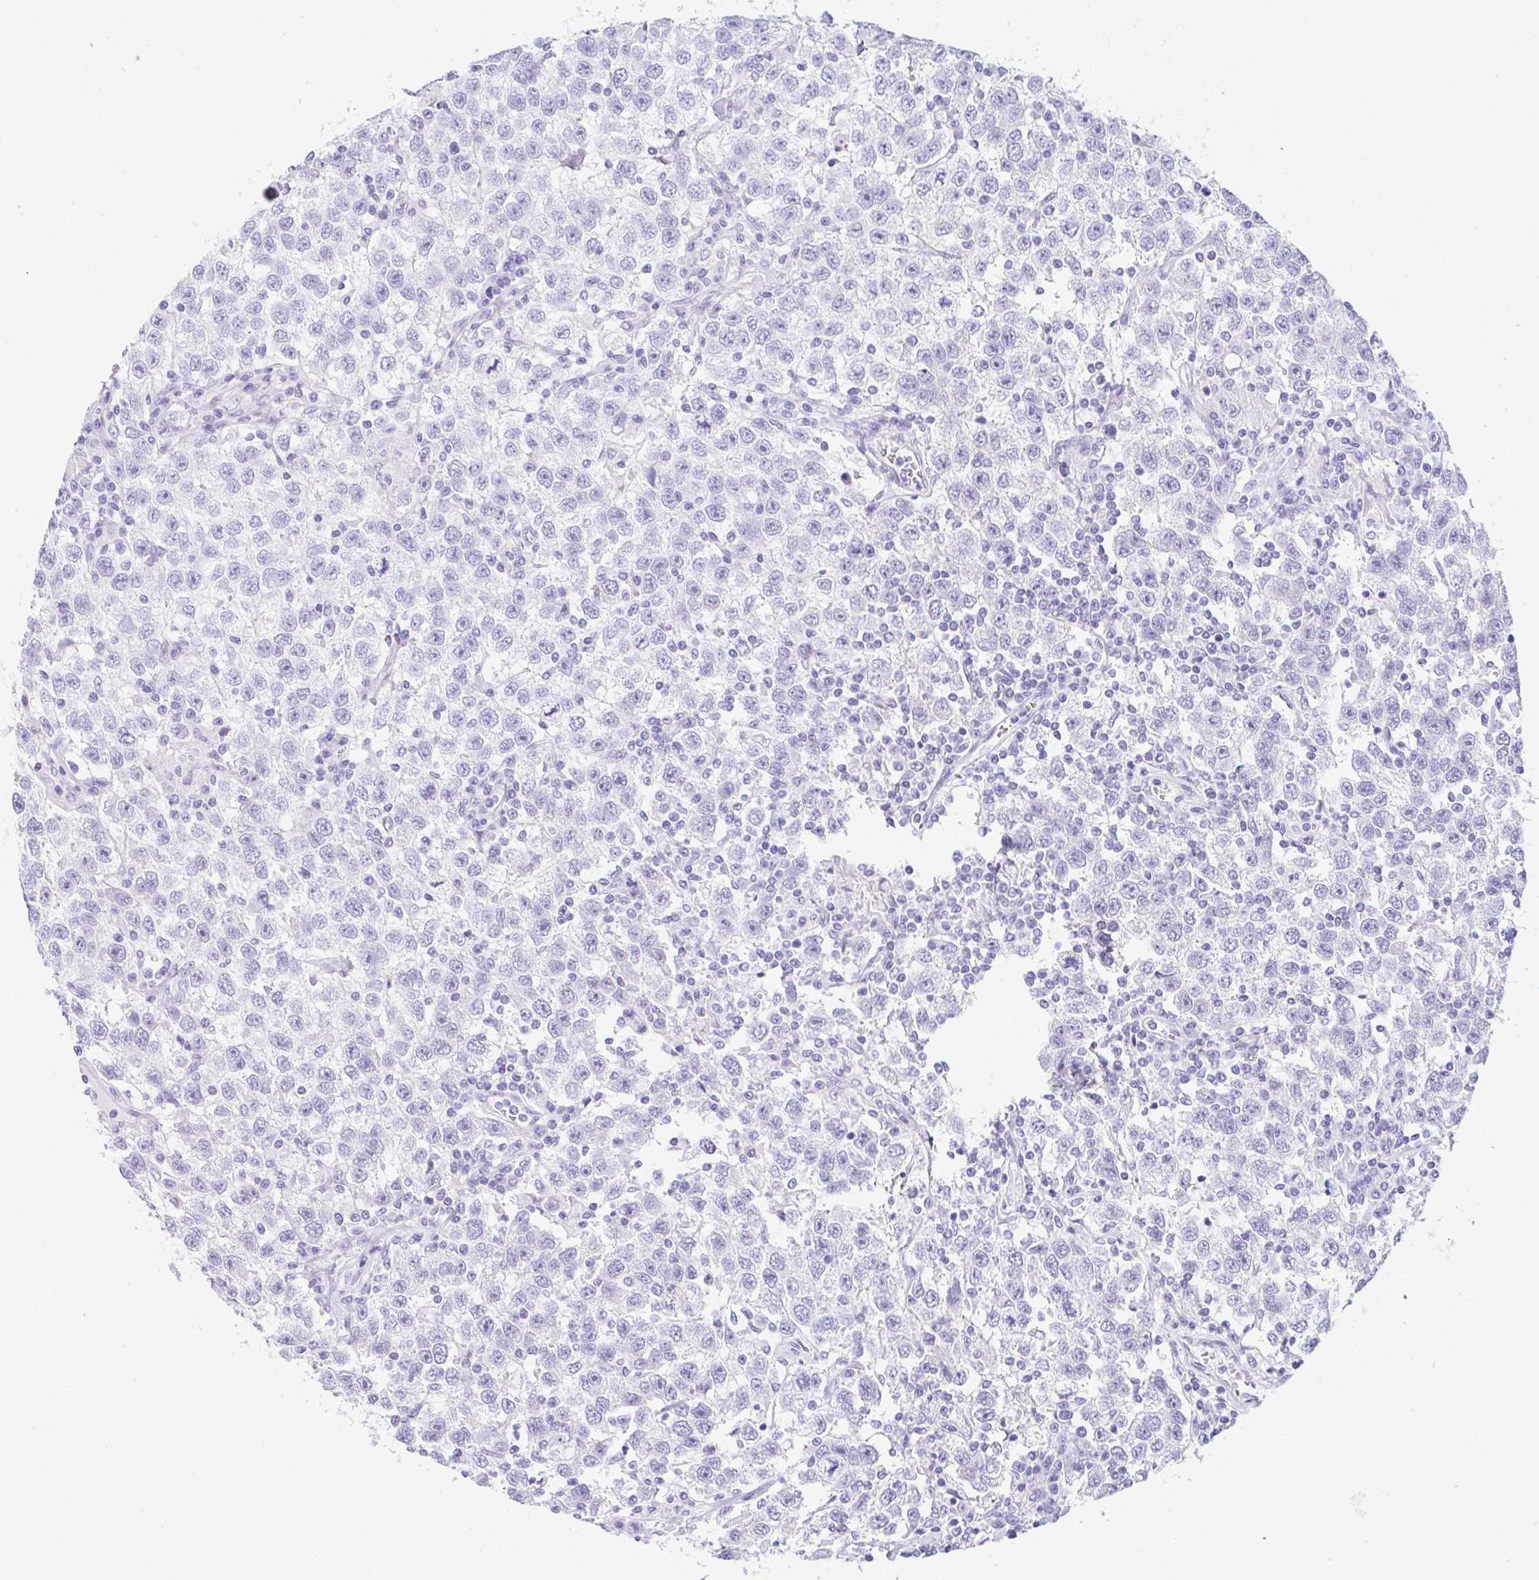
{"staining": {"intensity": "negative", "quantity": "none", "location": "none"}, "tissue": "testis cancer", "cell_type": "Tumor cells", "image_type": "cancer", "snomed": [{"axis": "morphology", "description": "Seminoma, NOS"}, {"axis": "topography", "description": "Testis"}], "caption": "Immunohistochemistry (IHC) of human testis cancer (seminoma) shows no expression in tumor cells.", "gene": "NDUFAF8", "patient": {"sex": "male", "age": 41}}